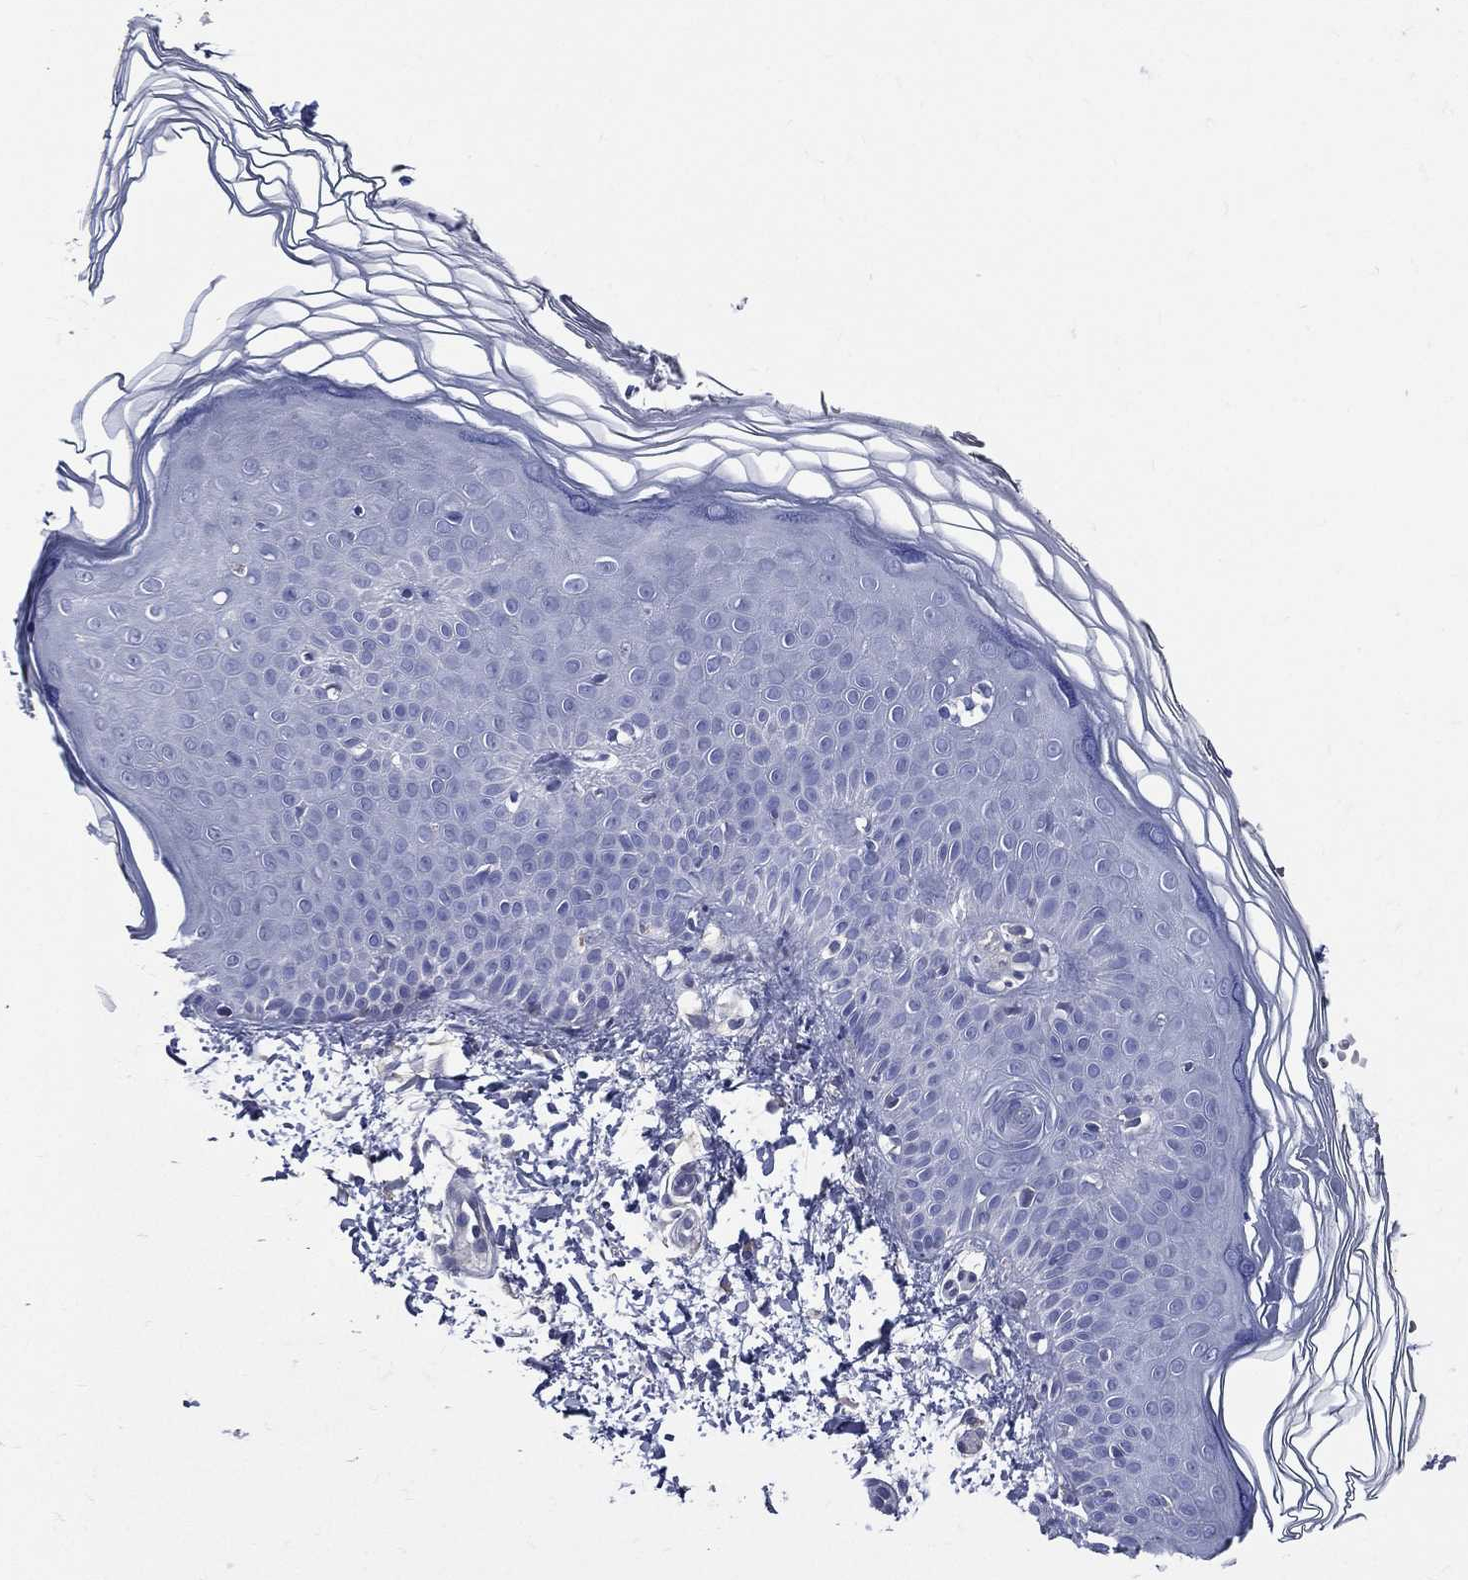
{"staining": {"intensity": "negative", "quantity": "none", "location": "none"}, "tissue": "skin", "cell_type": "Fibroblasts", "image_type": "normal", "snomed": [{"axis": "morphology", "description": "Normal tissue, NOS"}, {"axis": "topography", "description": "Skin"}], "caption": "Normal skin was stained to show a protein in brown. There is no significant expression in fibroblasts.", "gene": "DPYS", "patient": {"sex": "female", "age": 62}}